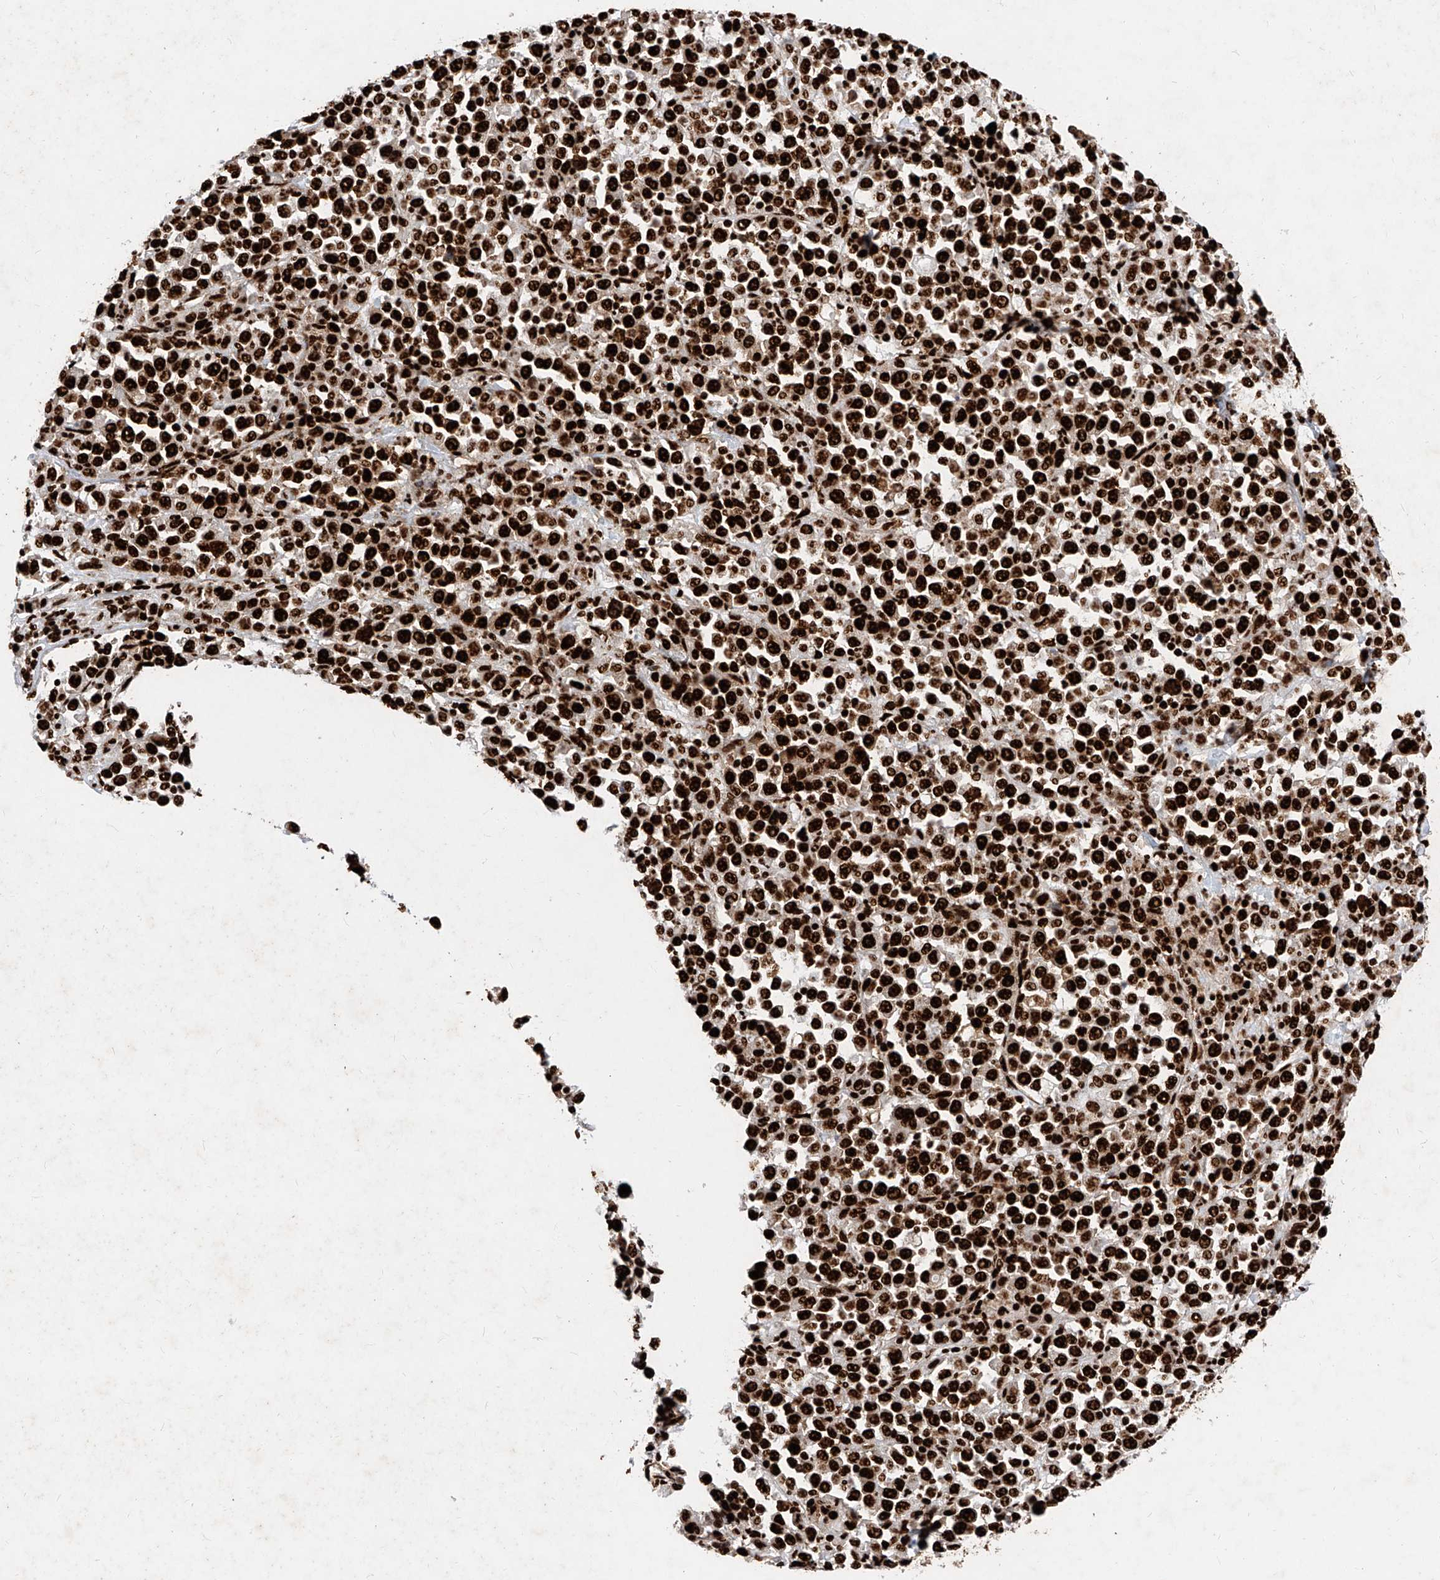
{"staining": {"intensity": "strong", "quantity": ">75%", "location": "nuclear"}, "tissue": "stomach cancer", "cell_type": "Tumor cells", "image_type": "cancer", "snomed": [{"axis": "morphology", "description": "Normal tissue, NOS"}, {"axis": "morphology", "description": "Adenocarcinoma, NOS"}, {"axis": "topography", "description": "Stomach, upper"}, {"axis": "topography", "description": "Stomach"}], "caption": "A photomicrograph of stomach adenocarcinoma stained for a protein shows strong nuclear brown staining in tumor cells. The staining is performed using DAB brown chromogen to label protein expression. The nuclei are counter-stained blue using hematoxylin.", "gene": "SRSF6", "patient": {"sex": "male", "age": 59}}